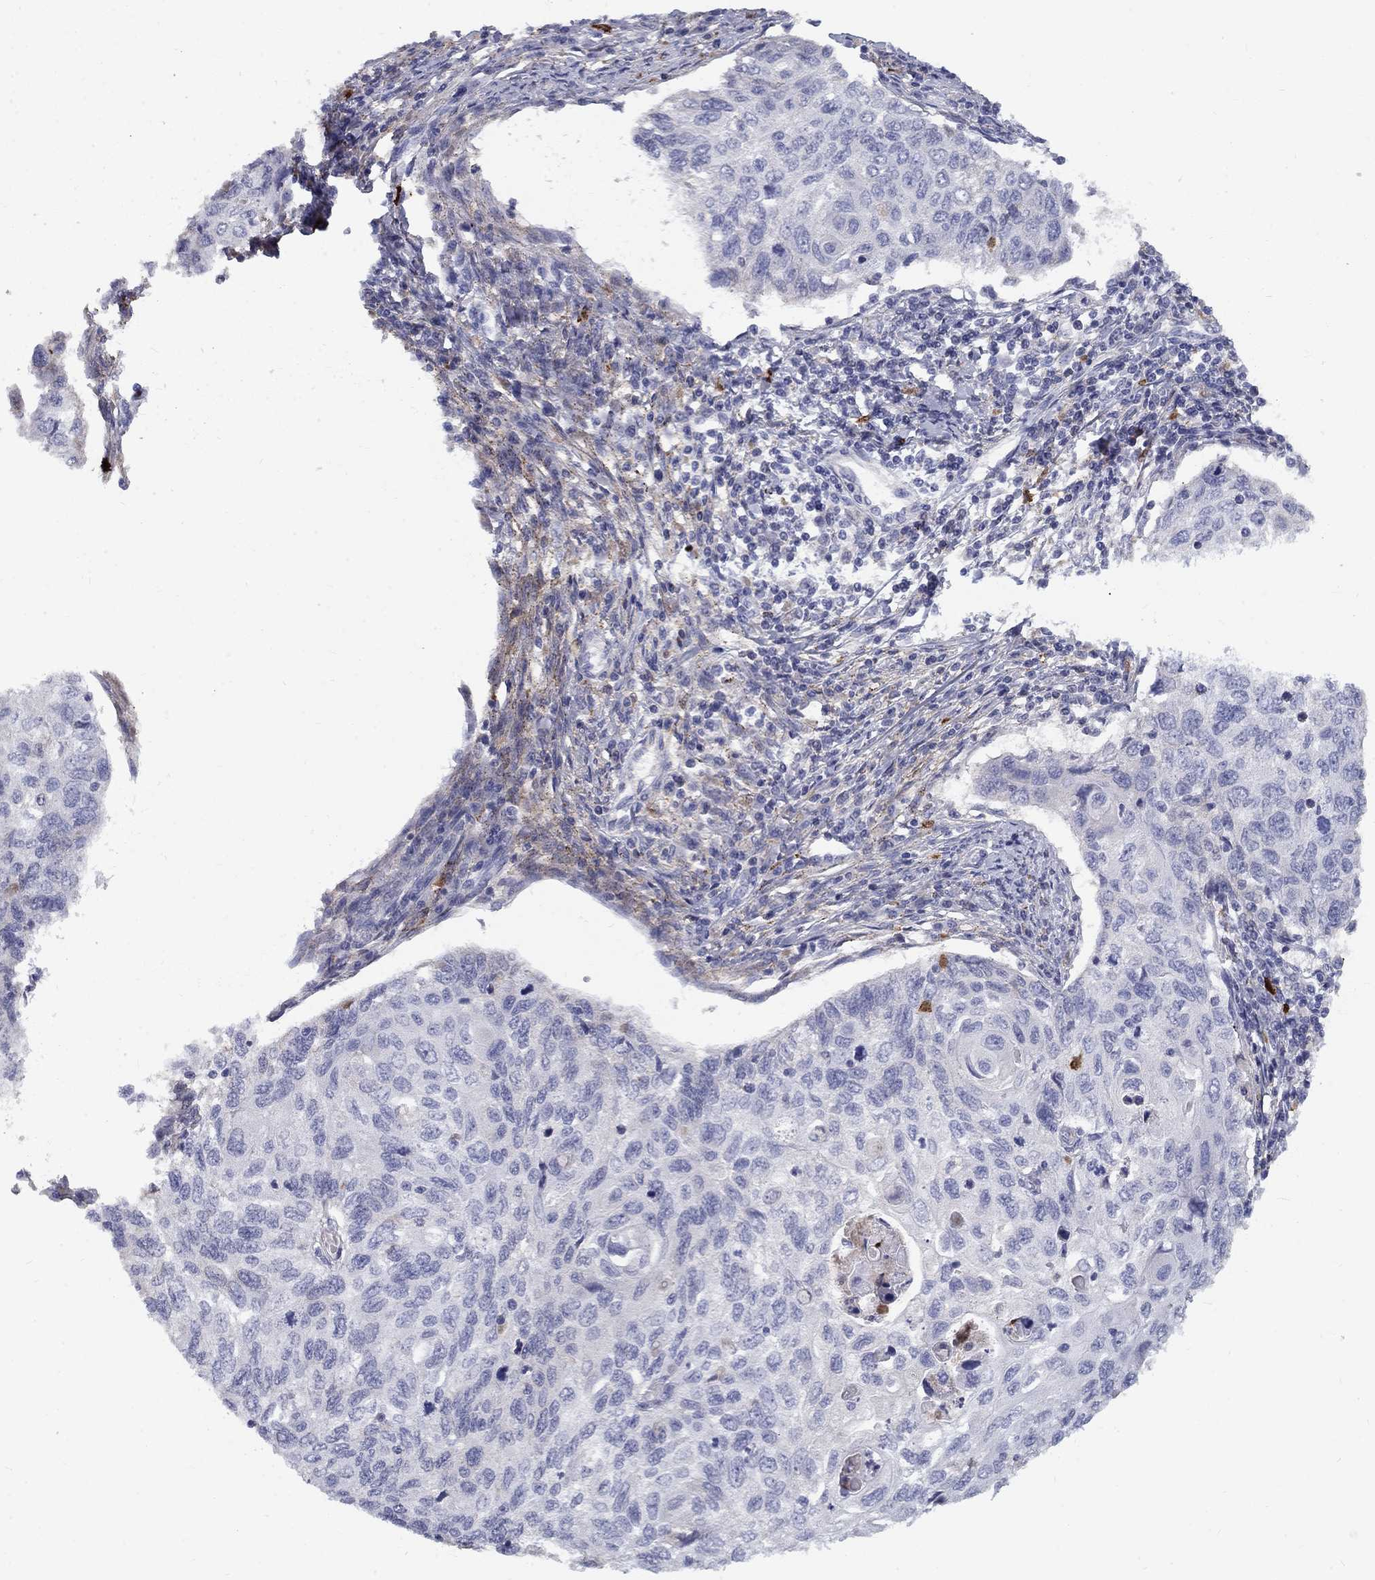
{"staining": {"intensity": "negative", "quantity": "none", "location": "none"}, "tissue": "cervical cancer", "cell_type": "Tumor cells", "image_type": "cancer", "snomed": [{"axis": "morphology", "description": "Squamous cell carcinoma, NOS"}, {"axis": "topography", "description": "Cervix"}], "caption": "A photomicrograph of cervical cancer (squamous cell carcinoma) stained for a protein demonstrates no brown staining in tumor cells.", "gene": "EPDR1", "patient": {"sex": "female", "age": 70}}